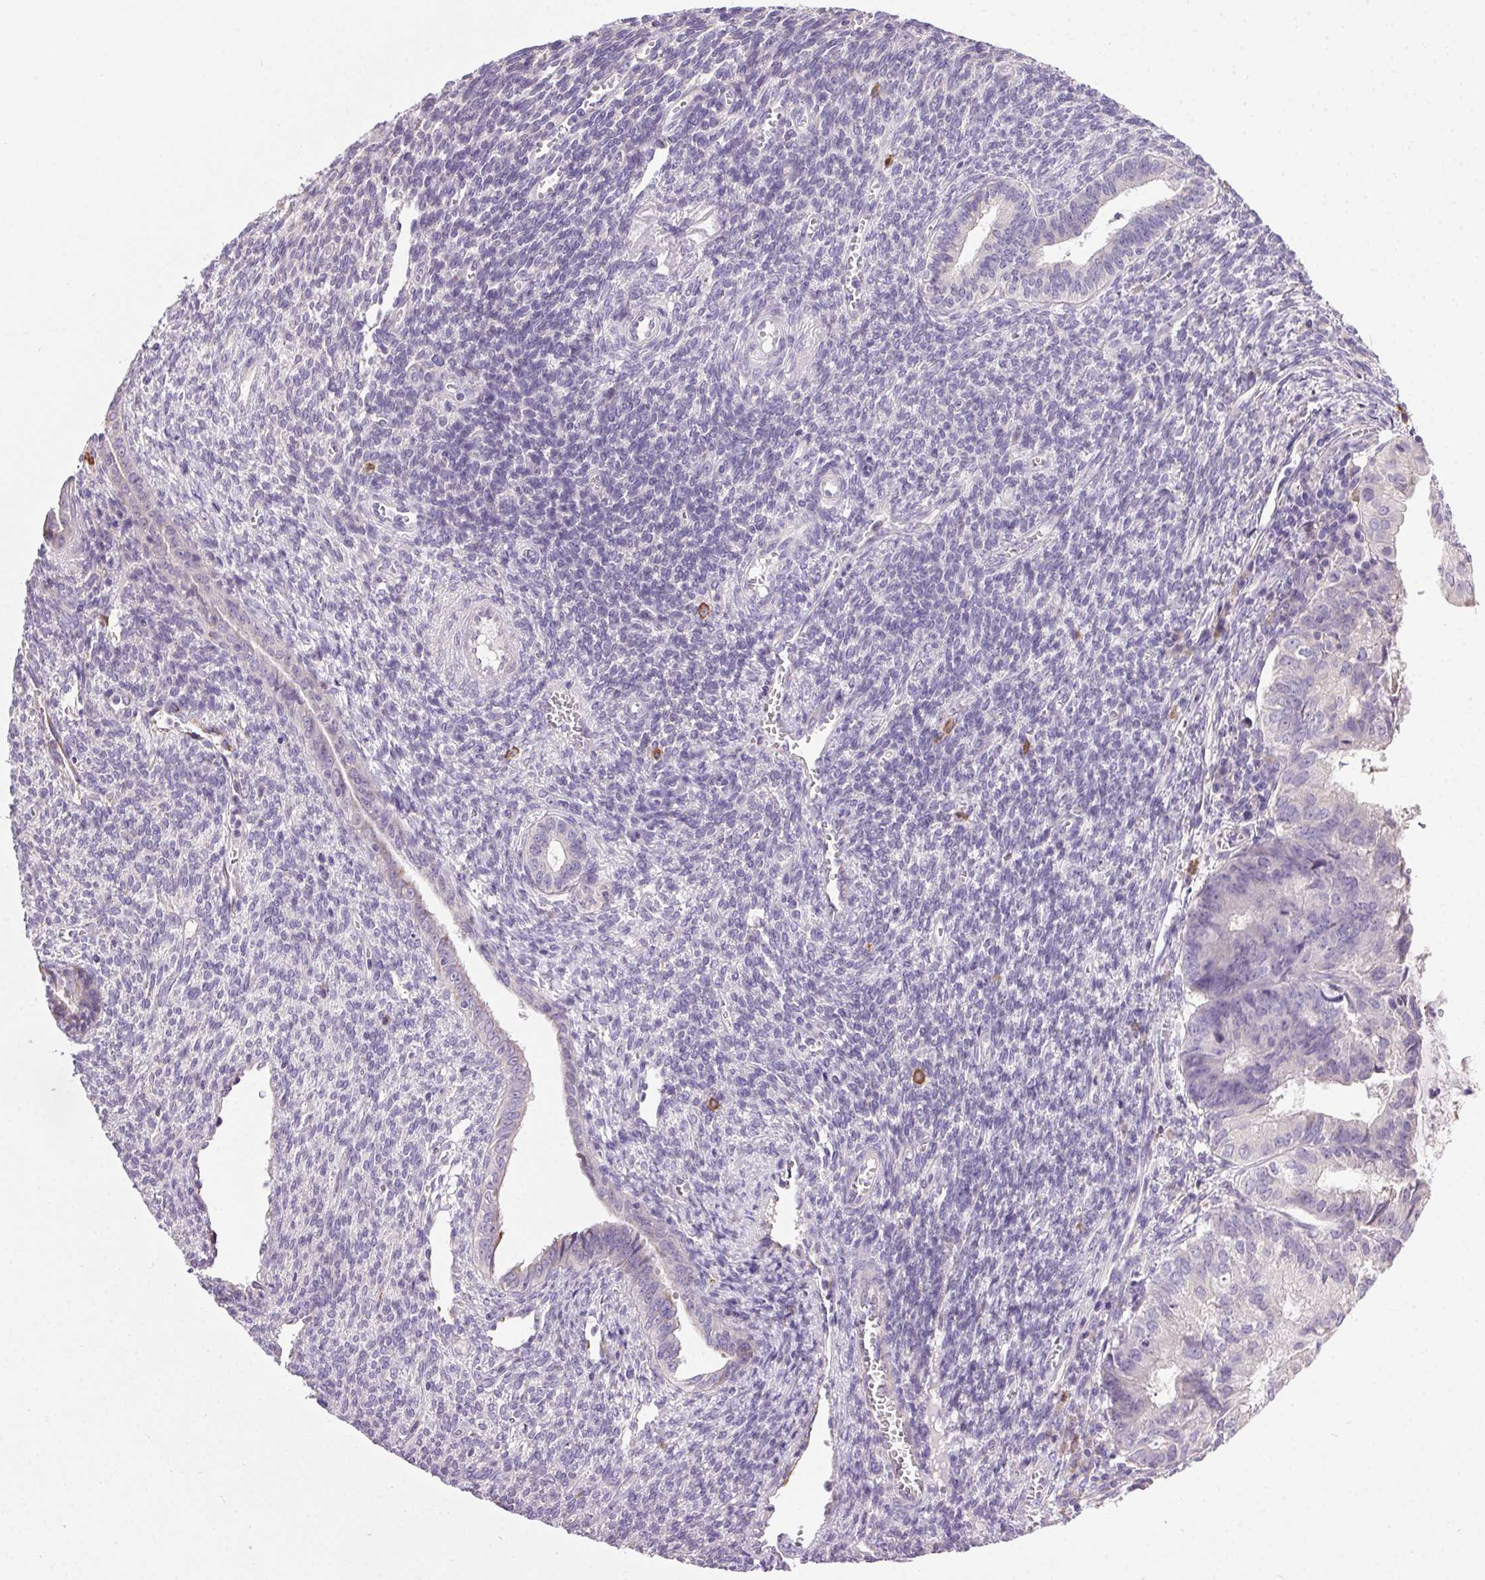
{"staining": {"intensity": "negative", "quantity": "none", "location": "none"}, "tissue": "endometrial cancer", "cell_type": "Tumor cells", "image_type": "cancer", "snomed": [{"axis": "morphology", "description": "Adenocarcinoma, NOS"}, {"axis": "topography", "description": "Endometrium"}], "caption": "The IHC histopathology image has no significant expression in tumor cells of endometrial adenocarcinoma tissue. Brightfield microscopy of immunohistochemistry stained with DAB (3,3'-diaminobenzidine) (brown) and hematoxylin (blue), captured at high magnification.", "gene": "SNX31", "patient": {"sex": "female", "age": 86}}